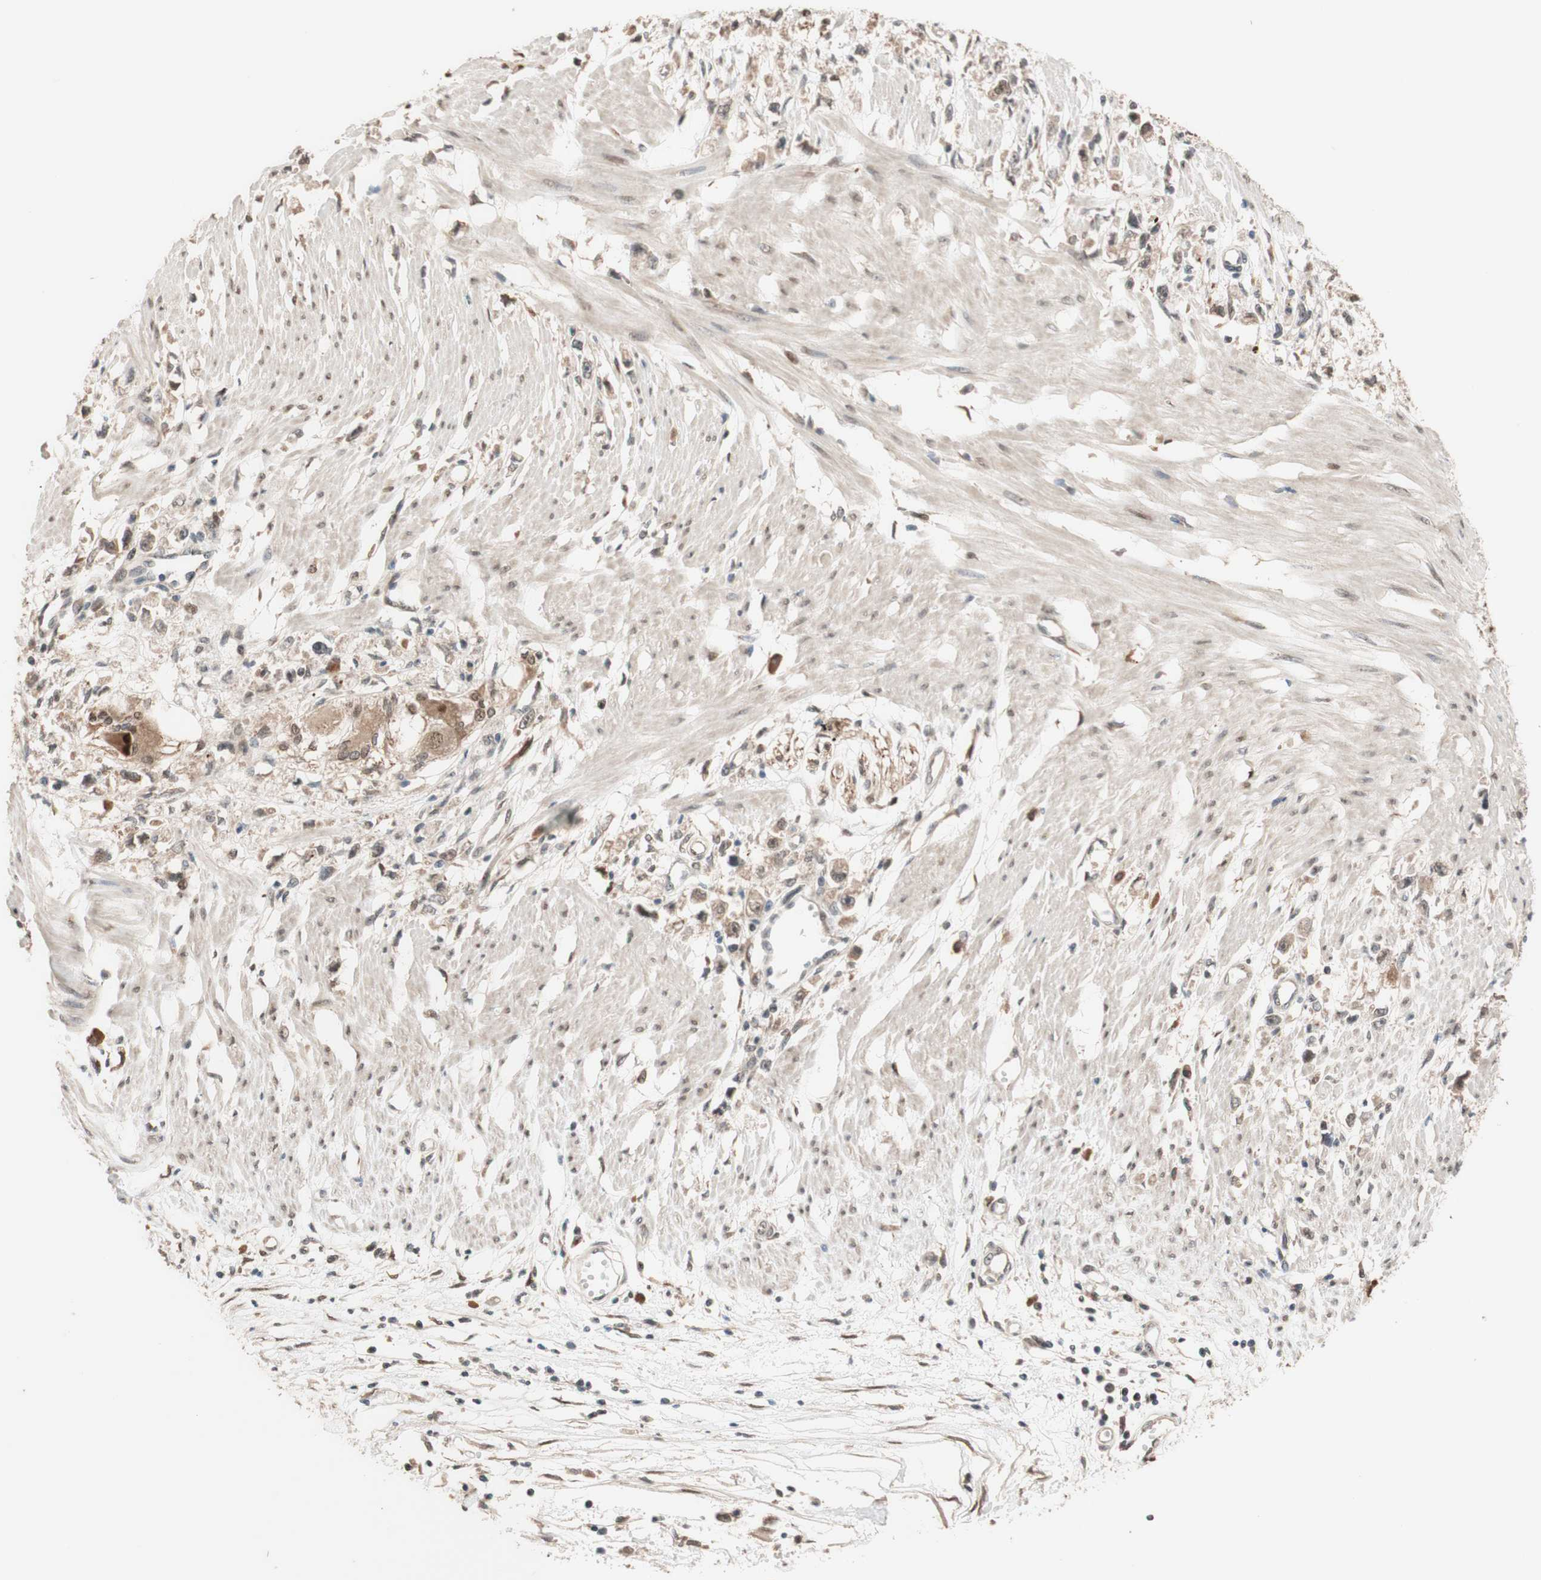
{"staining": {"intensity": "moderate", "quantity": ">75%", "location": "cytoplasmic/membranous"}, "tissue": "stomach cancer", "cell_type": "Tumor cells", "image_type": "cancer", "snomed": [{"axis": "morphology", "description": "Adenocarcinoma, NOS"}, {"axis": "topography", "description": "Stomach"}], "caption": "Adenocarcinoma (stomach) stained with a brown dye exhibits moderate cytoplasmic/membranous positive positivity in approximately >75% of tumor cells.", "gene": "CCNC", "patient": {"sex": "female", "age": 59}}